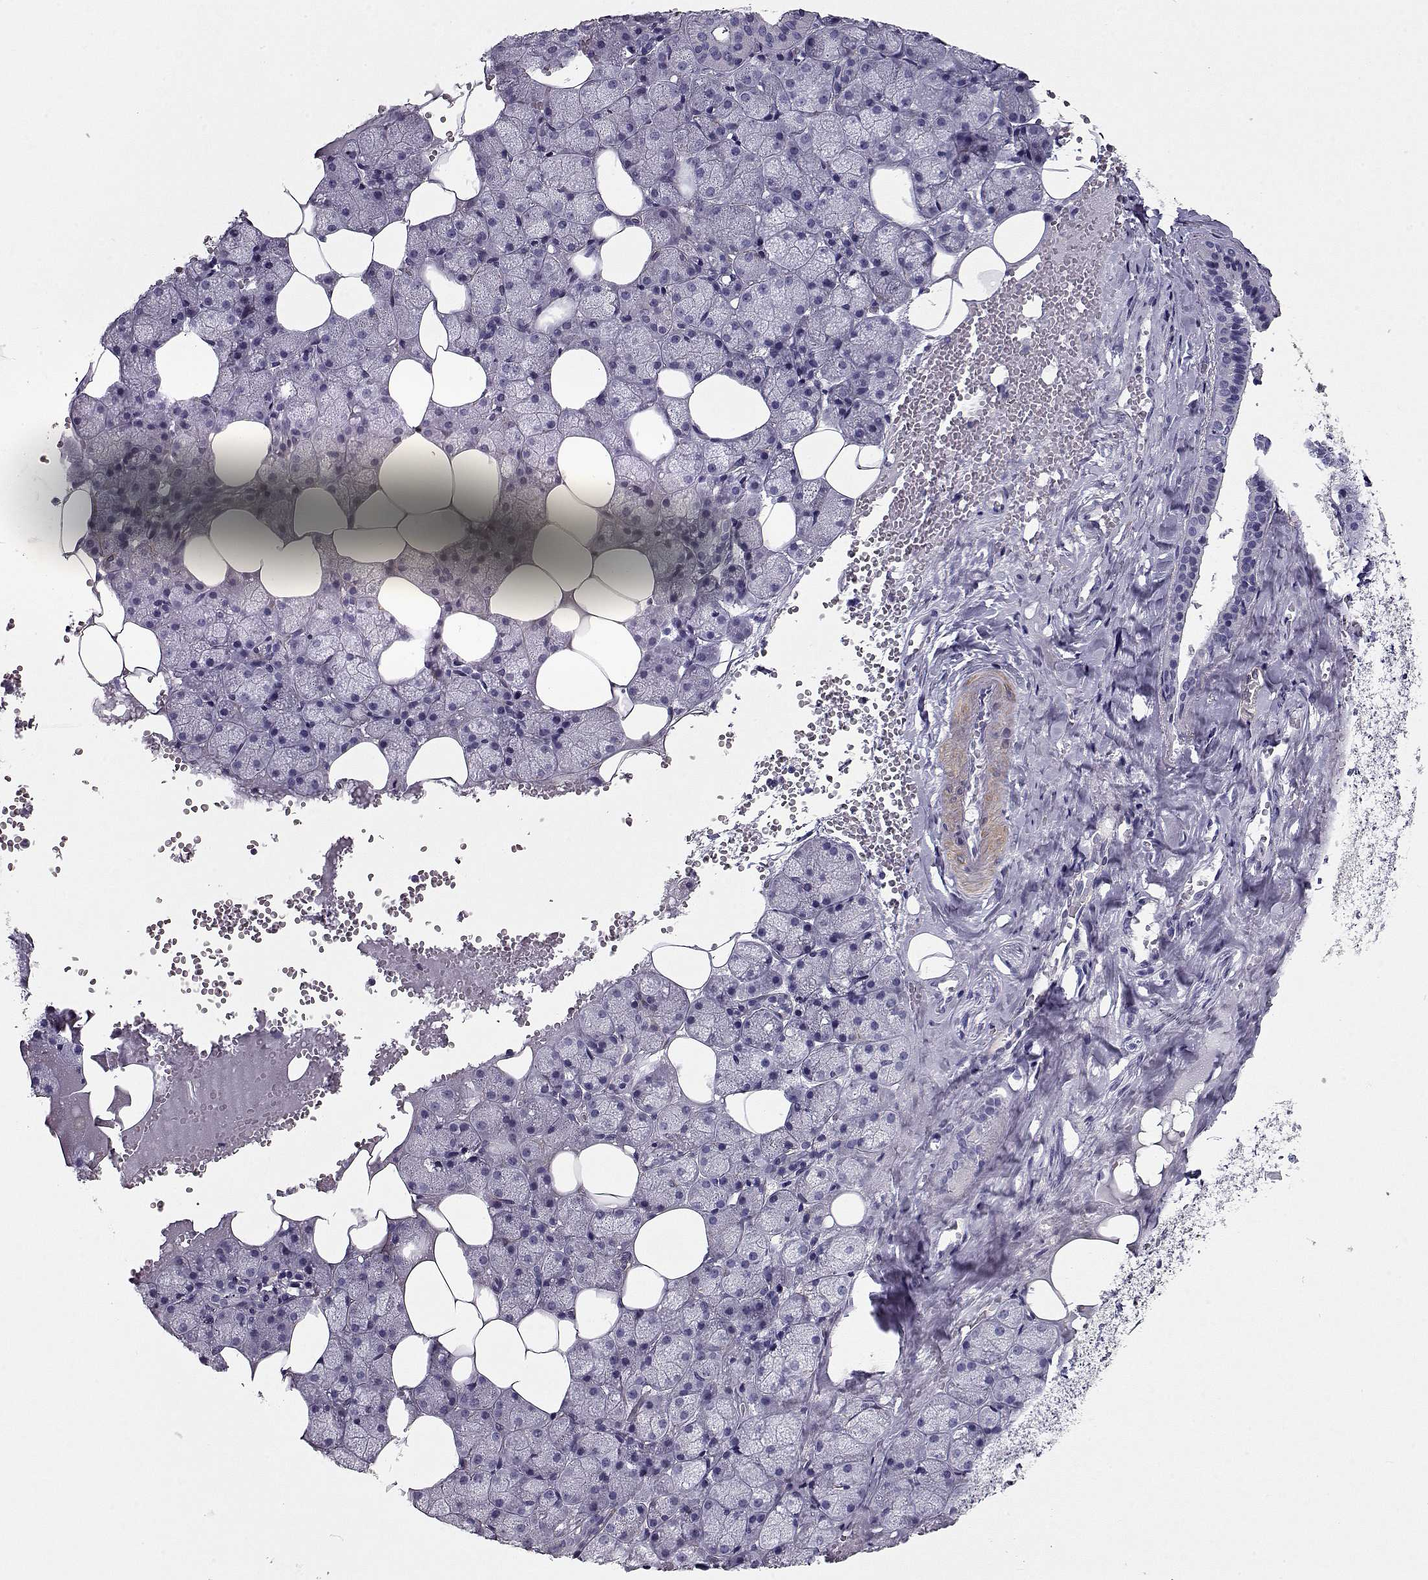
{"staining": {"intensity": "negative", "quantity": "none", "location": "none"}, "tissue": "salivary gland", "cell_type": "Glandular cells", "image_type": "normal", "snomed": [{"axis": "morphology", "description": "Normal tissue, NOS"}, {"axis": "topography", "description": "Salivary gland"}], "caption": "Photomicrograph shows no protein expression in glandular cells of unremarkable salivary gland.", "gene": "SLITRK3", "patient": {"sex": "male", "age": 38}}